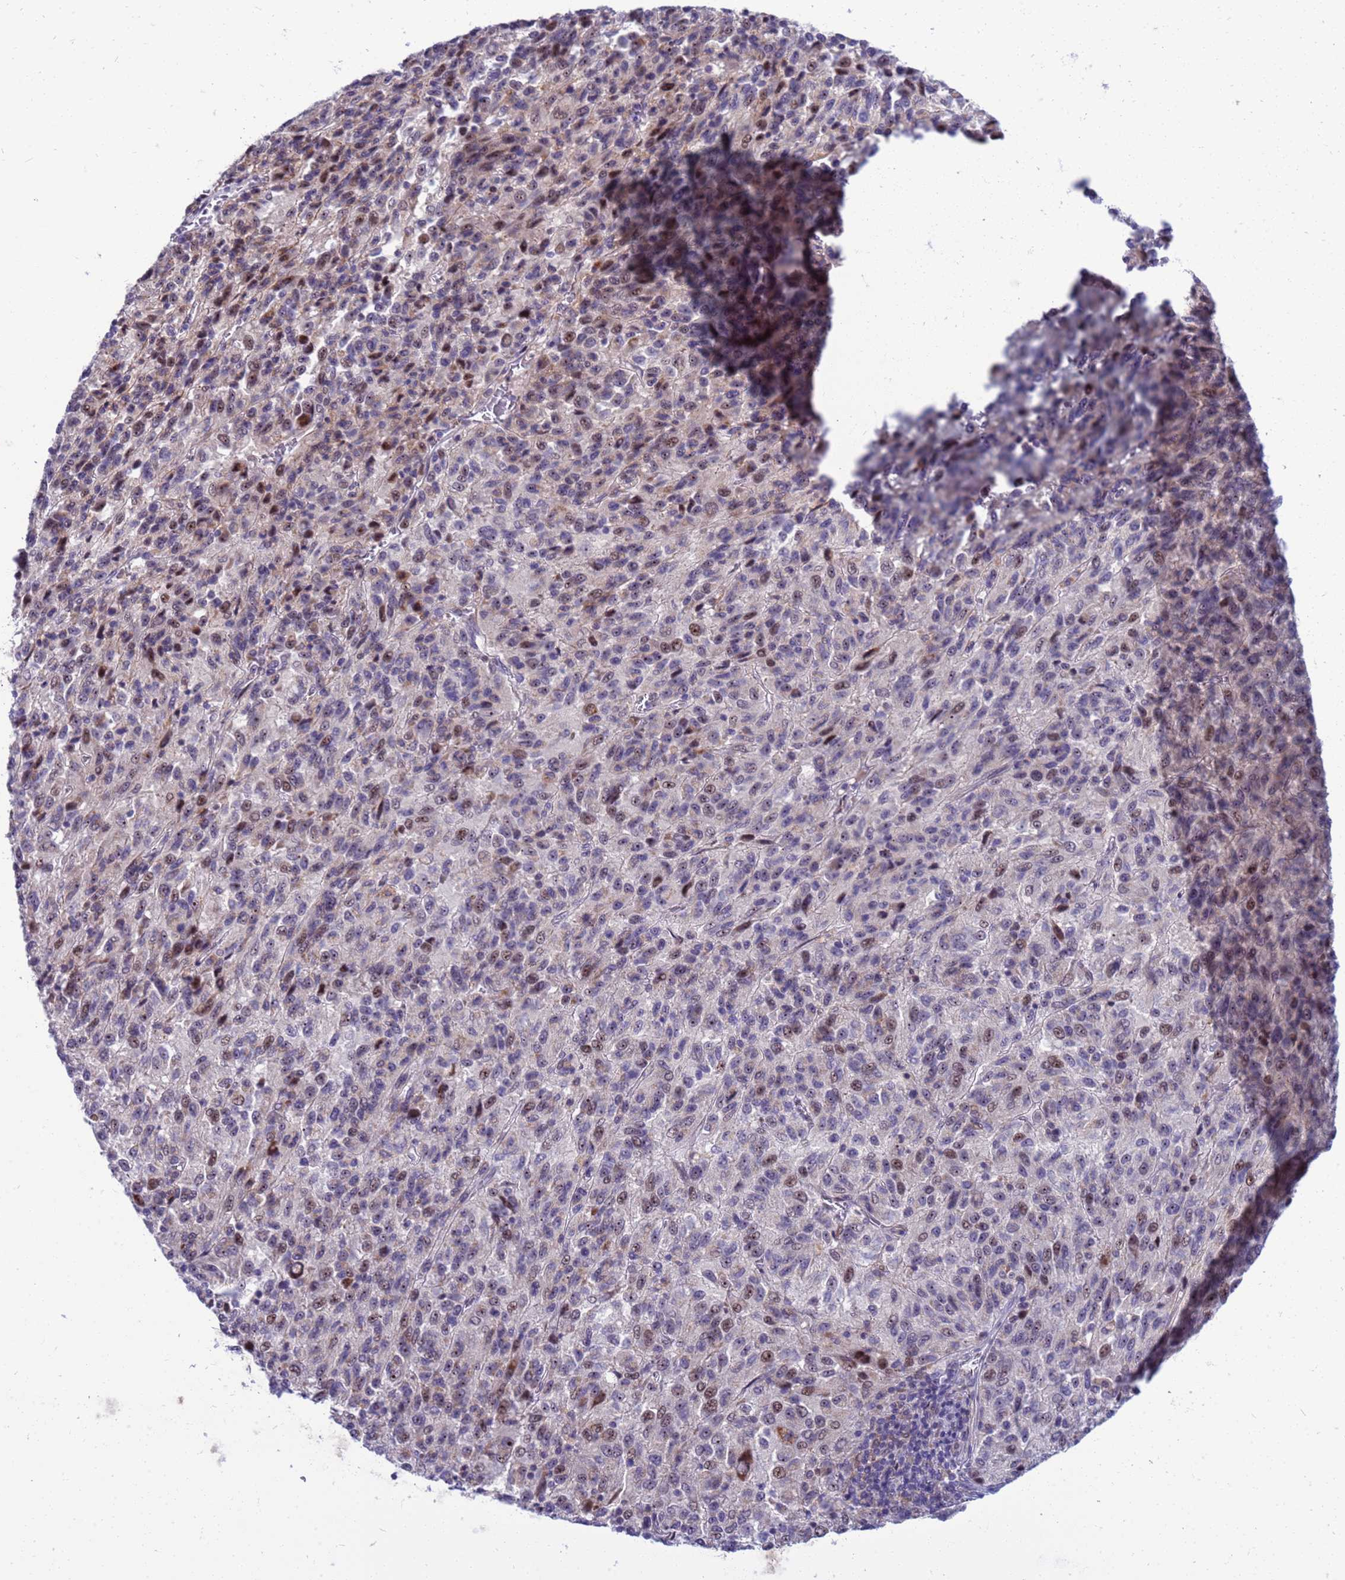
{"staining": {"intensity": "moderate", "quantity": "25%-75%", "location": "nuclear"}, "tissue": "melanoma", "cell_type": "Tumor cells", "image_type": "cancer", "snomed": [{"axis": "morphology", "description": "Malignant melanoma, Metastatic site"}, {"axis": "topography", "description": "Lung"}], "caption": "Melanoma tissue shows moderate nuclear expression in about 25%-75% of tumor cells (DAB (3,3'-diaminobenzidine) = brown stain, brightfield microscopy at high magnification).", "gene": "LRATD1", "patient": {"sex": "male", "age": 64}}